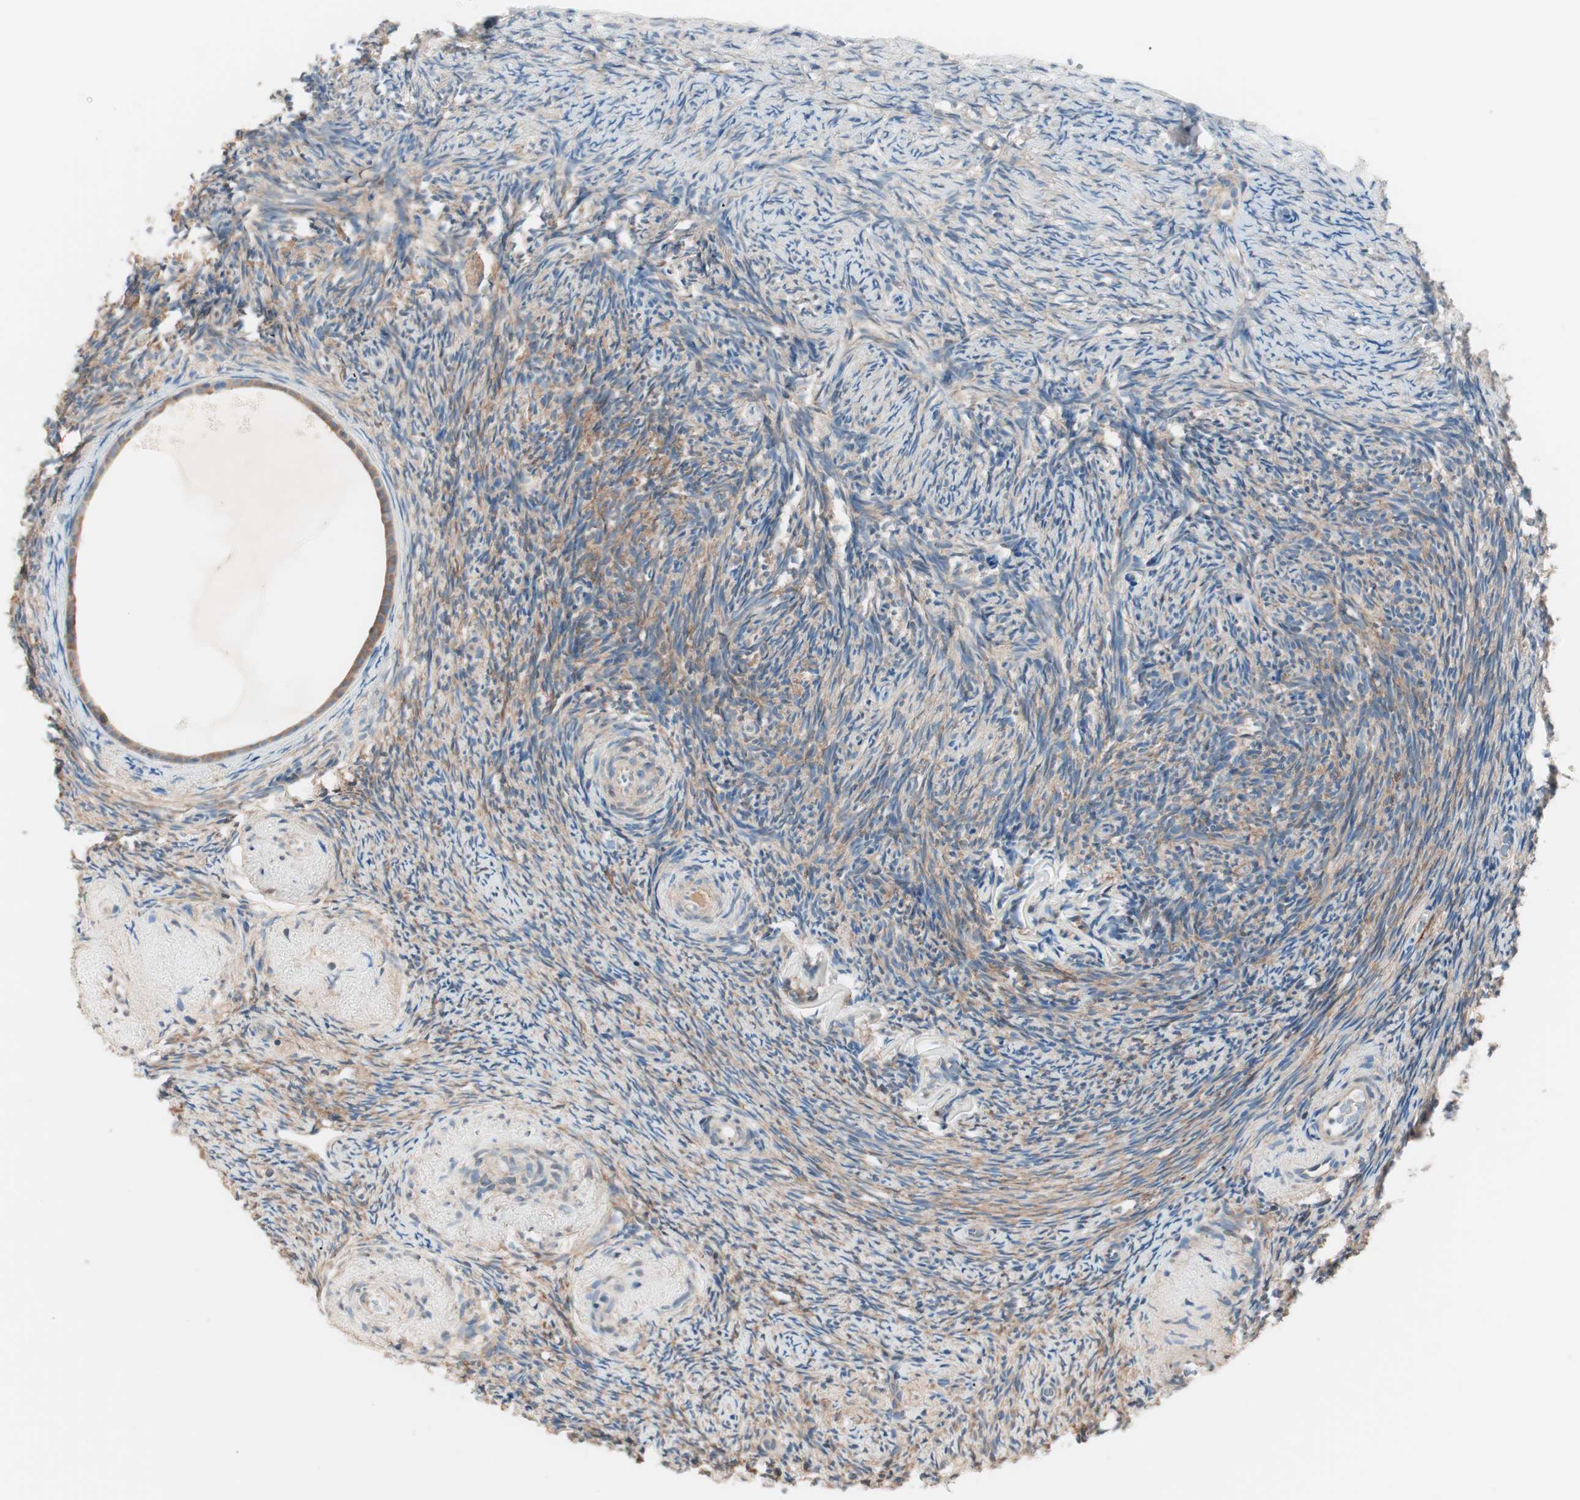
{"staining": {"intensity": "moderate", "quantity": ">75%", "location": "cytoplasmic/membranous"}, "tissue": "ovary", "cell_type": "Follicle cells", "image_type": "normal", "snomed": [{"axis": "morphology", "description": "Normal tissue, NOS"}, {"axis": "topography", "description": "Ovary"}], "caption": "Follicle cells show moderate cytoplasmic/membranous staining in about >75% of cells in normal ovary. Nuclei are stained in blue.", "gene": "RAD54B", "patient": {"sex": "female", "age": 60}}